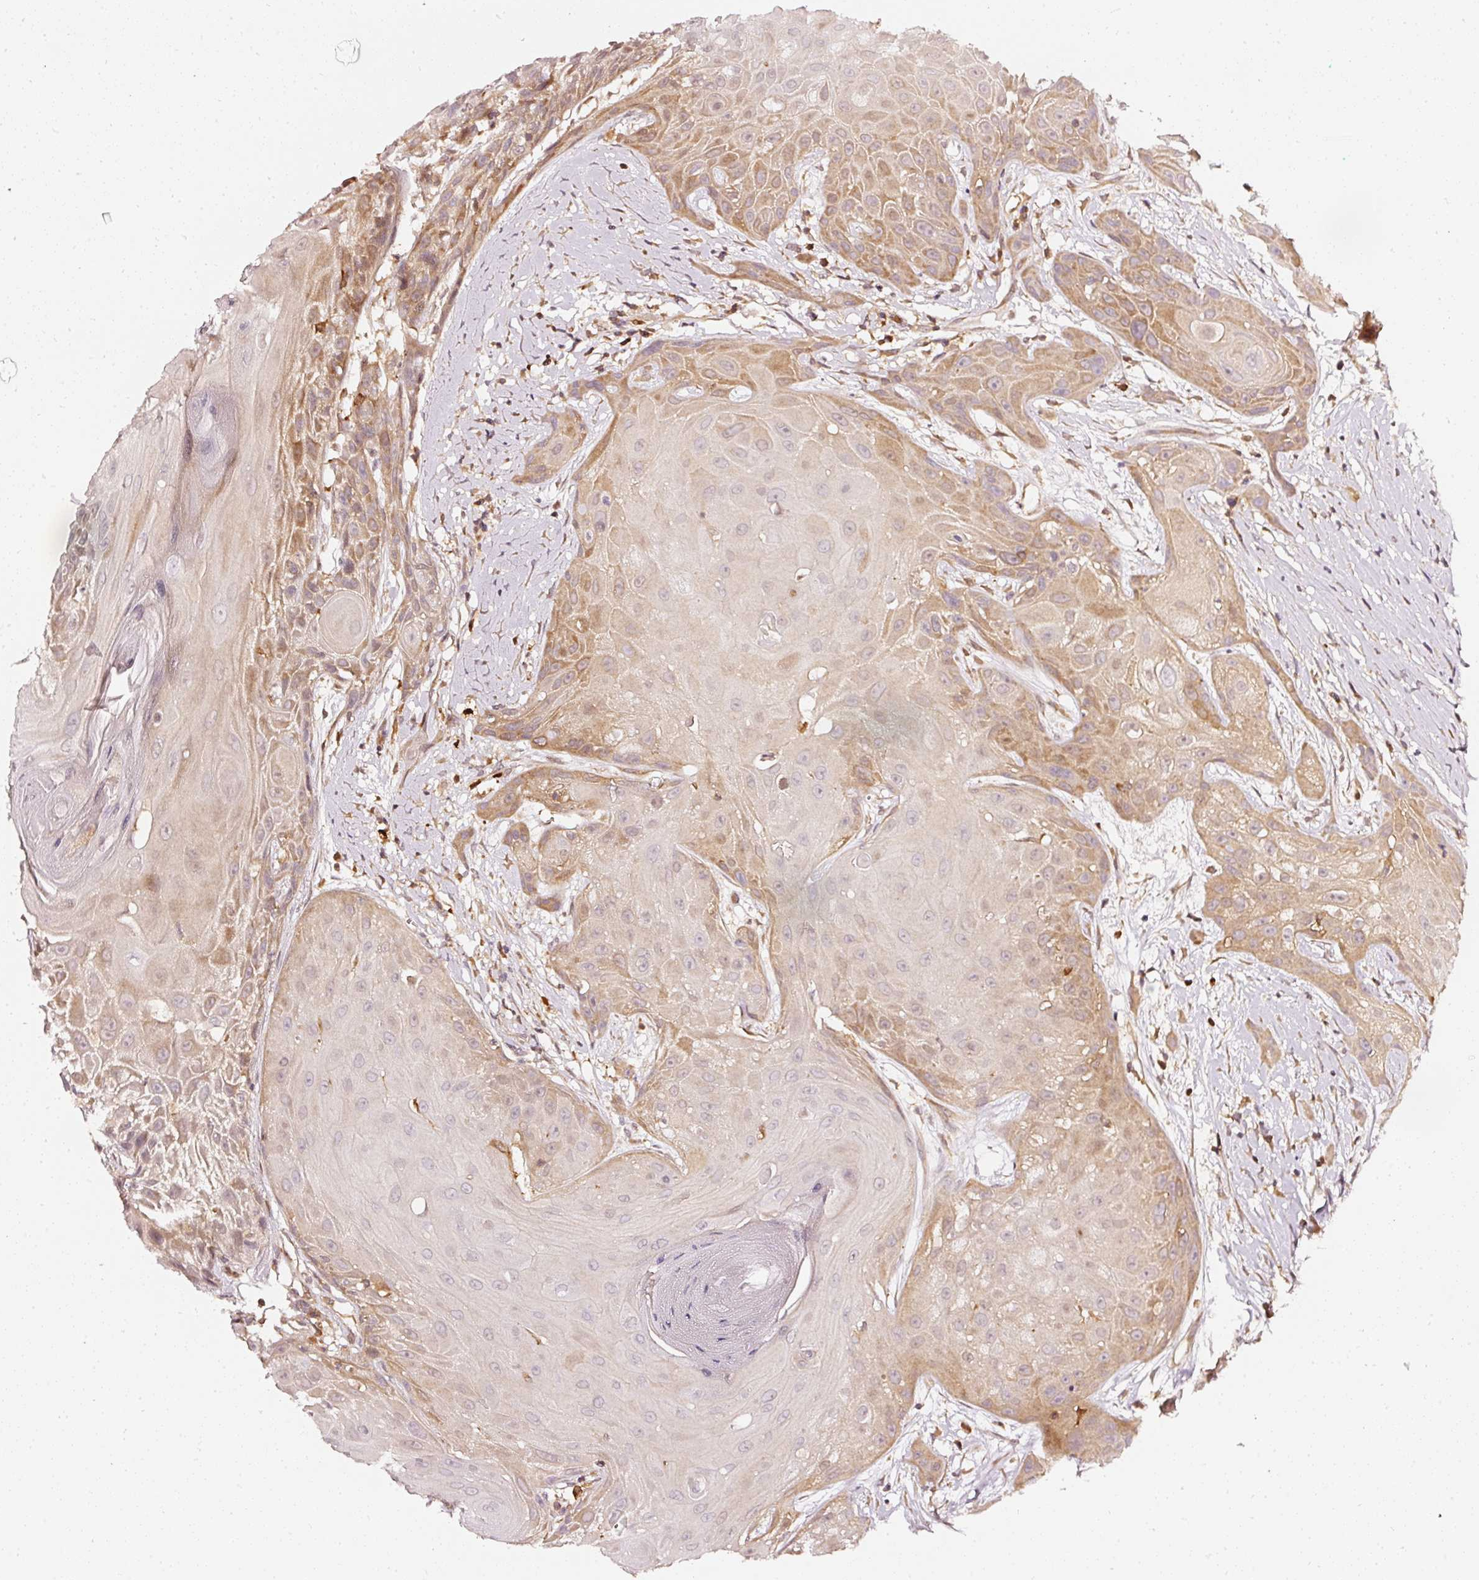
{"staining": {"intensity": "moderate", "quantity": "25%-75%", "location": "cytoplasmic/membranous"}, "tissue": "head and neck cancer", "cell_type": "Tumor cells", "image_type": "cancer", "snomed": [{"axis": "morphology", "description": "Squamous cell carcinoma, NOS"}, {"axis": "topography", "description": "Head-Neck"}], "caption": "The micrograph displays immunohistochemical staining of head and neck squamous cell carcinoma. There is moderate cytoplasmic/membranous staining is present in approximately 25%-75% of tumor cells. (IHC, brightfield microscopy, high magnification).", "gene": "ASMTL", "patient": {"sex": "female", "age": 73}}